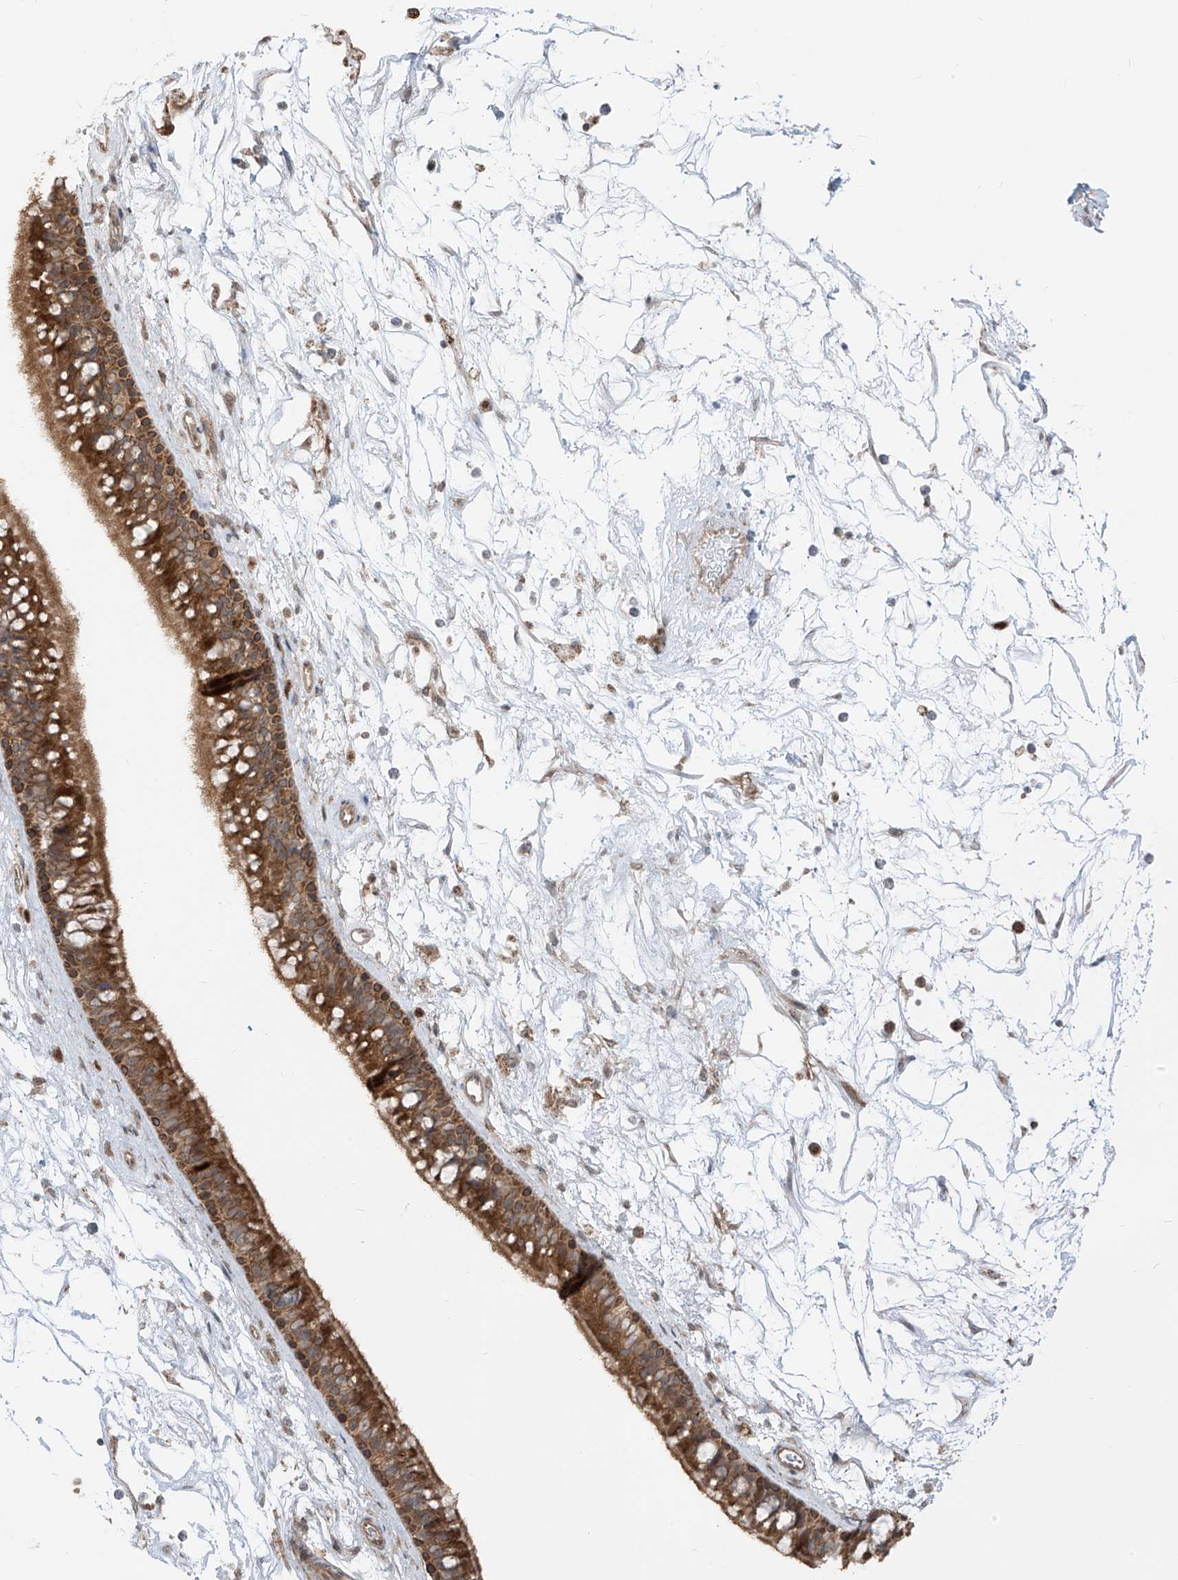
{"staining": {"intensity": "strong", "quantity": ">75%", "location": "cytoplasmic/membranous"}, "tissue": "nasopharynx", "cell_type": "Respiratory epithelial cells", "image_type": "normal", "snomed": [{"axis": "morphology", "description": "Normal tissue, NOS"}, {"axis": "topography", "description": "Nasopharynx"}], "caption": "There is high levels of strong cytoplasmic/membranous expression in respiratory epithelial cells of unremarkable nasopharynx, as demonstrated by immunohistochemical staining (brown color).", "gene": "PDE11A", "patient": {"sex": "male", "age": 64}}